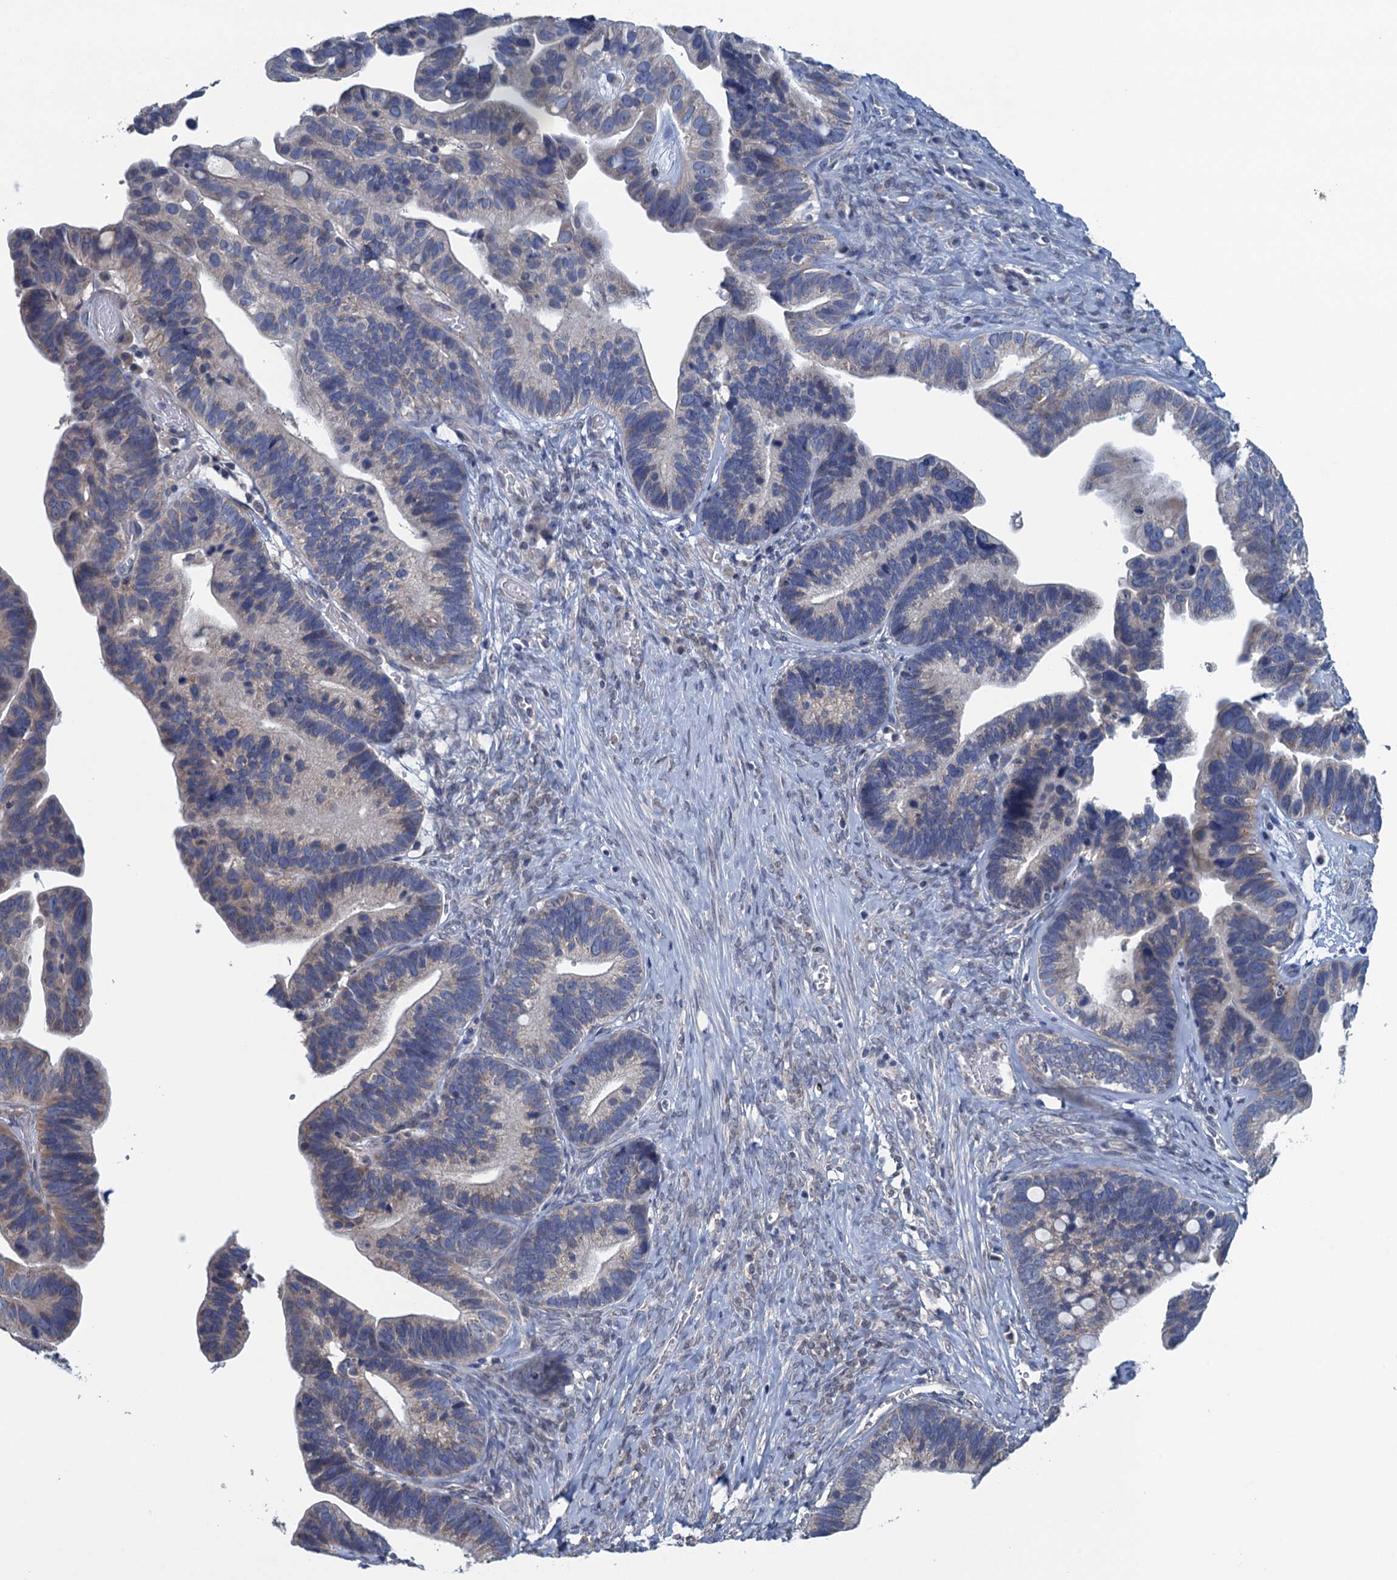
{"staining": {"intensity": "negative", "quantity": "none", "location": "none"}, "tissue": "ovarian cancer", "cell_type": "Tumor cells", "image_type": "cancer", "snomed": [{"axis": "morphology", "description": "Cystadenocarcinoma, serous, NOS"}, {"axis": "topography", "description": "Ovary"}], "caption": "Ovarian cancer (serous cystadenocarcinoma) was stained to show a protein in brown. There is no significant staining in tumor cells.", "gene": "CTU2", "patient": {"sex": "female", "age": 56}}